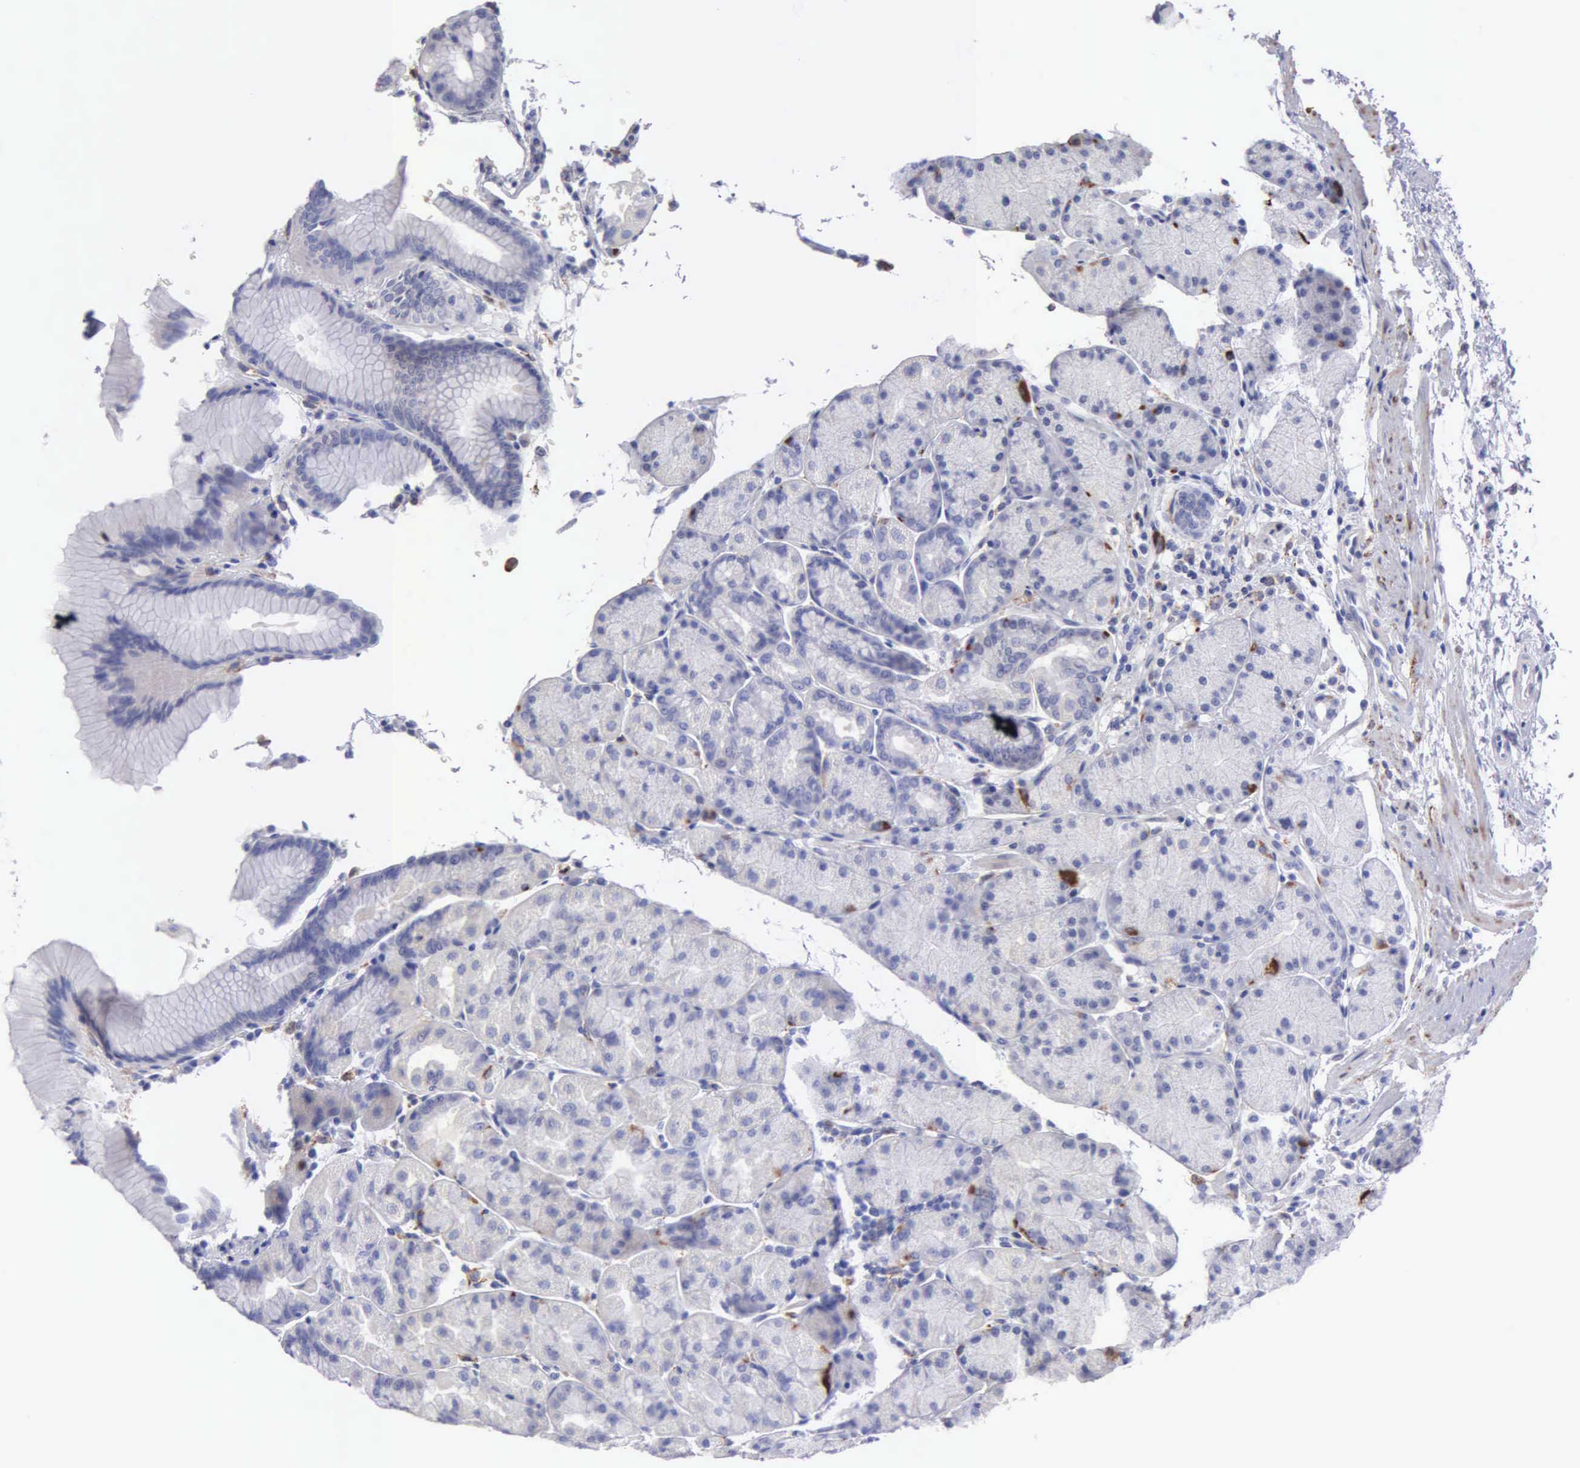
{"staining": {"intensity": "negative", "quantity": "none", "location": "none"}, "tissue": "stomach", "cell_type": "Glandular cells", "image_type": "normal", "snomed": [{"axis": "morphology", "description": "Normal tissue, NOS"}, {"axis": "topography", "description": "Stomach, upper"}], "caption": "This is an IHC photomicrograph of unremarkable stomach. There is no expression in glandular cells.", "gene": "TYRP1", "patient": {"sex": "male", "age": 57}}